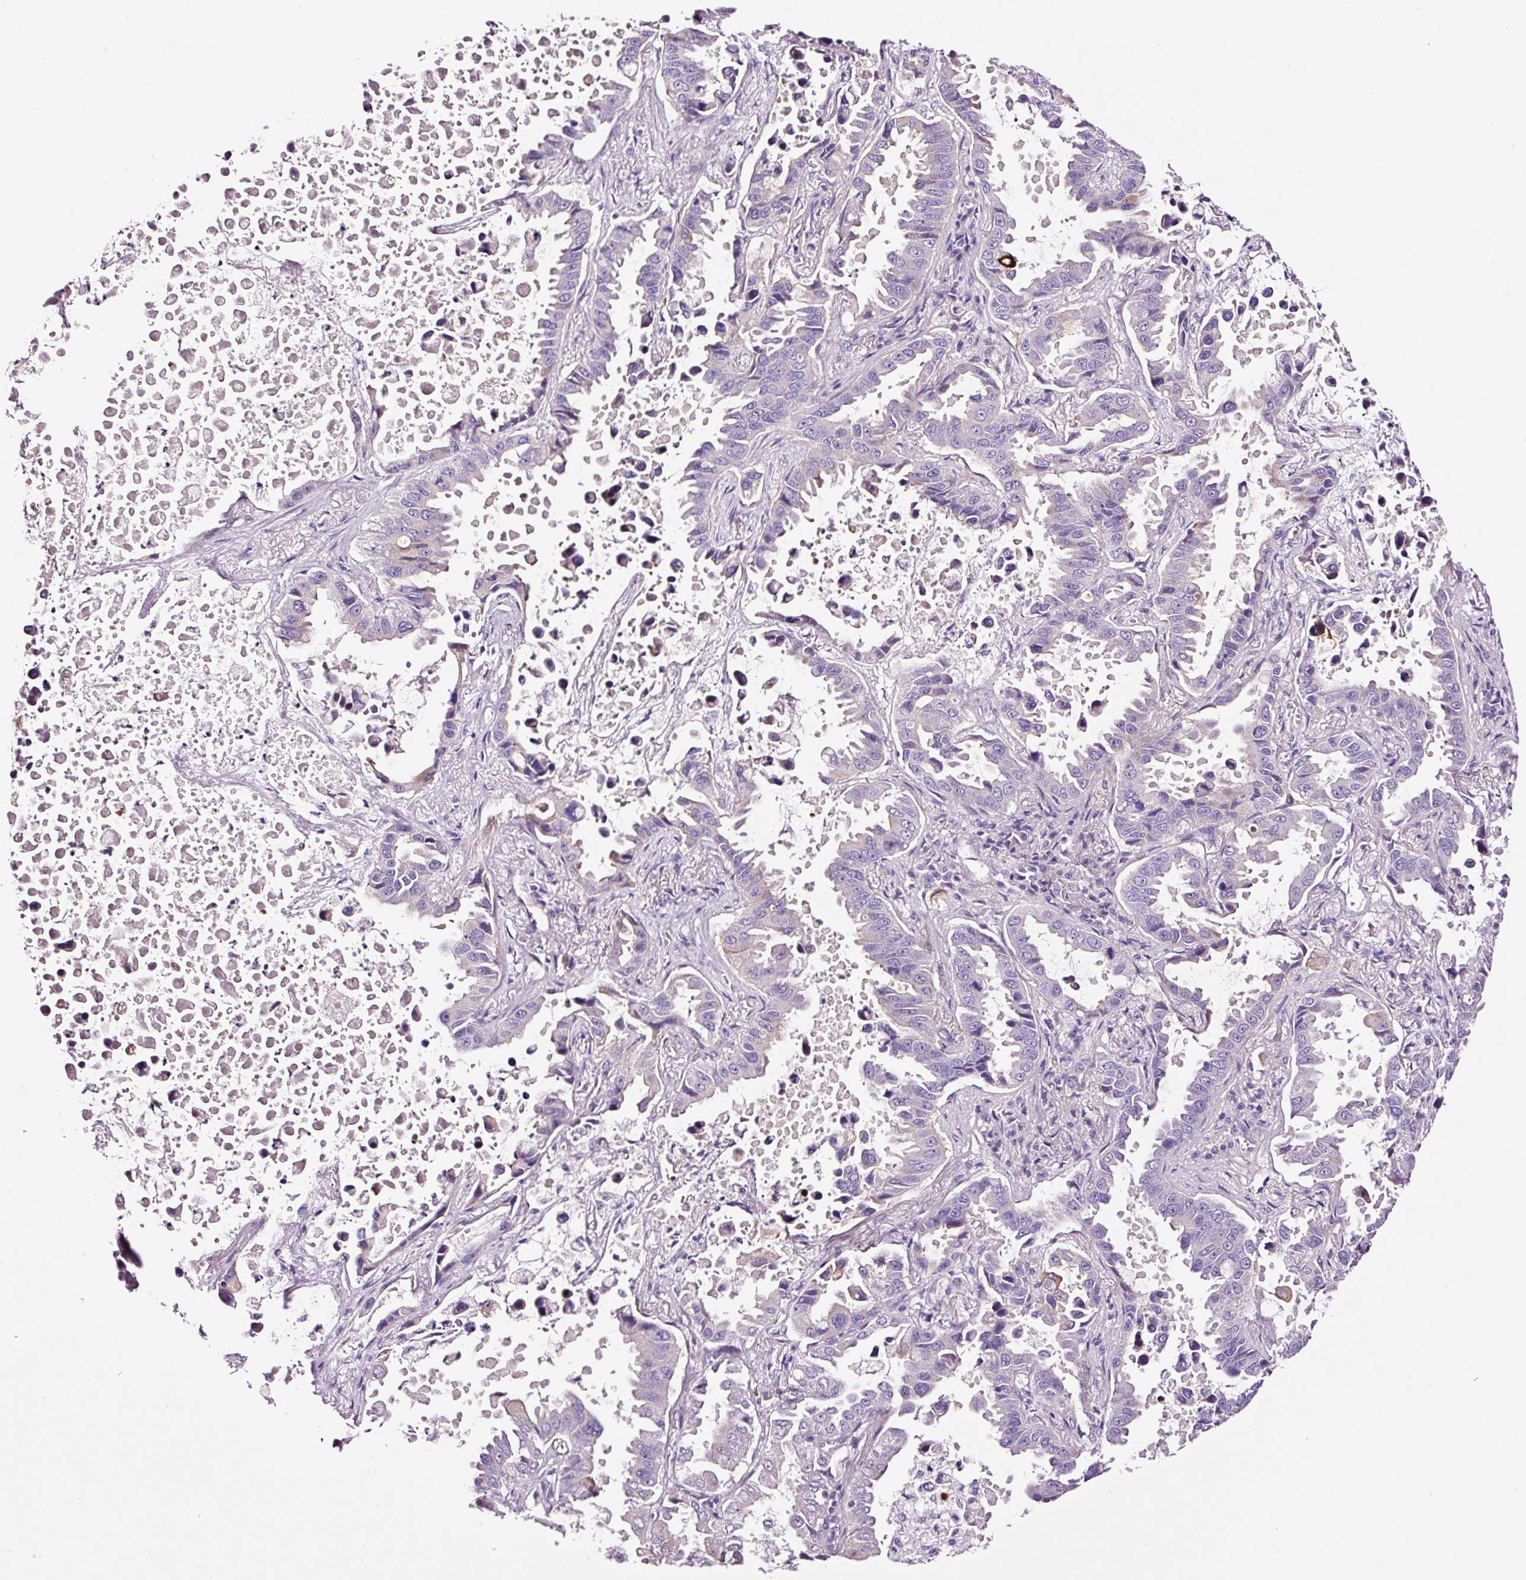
{"staining": {"intensity": "moderate", "quantity": "<25%", "location": "cytoplasmic/membranous"}, "tissue": "lung cancer", "cell_type": "Tumor cells", "image_type": "cancer", "snomed": [{"axis": "morphology", "description": "Adenocarcinoma, NOS"}, {"axis": "topography", "description": "Lung"}], "caption": "Lung cancer (adenocarcinoma) stained with DAB (3,3'-diaminobenzidine) immunohistochemistry exhibits low levels of moderate cytoplasmic/membranous positivity in about <25% of tumor cells.", "gene": "PAM", "patient": {"sex": "male", "age": 64}}